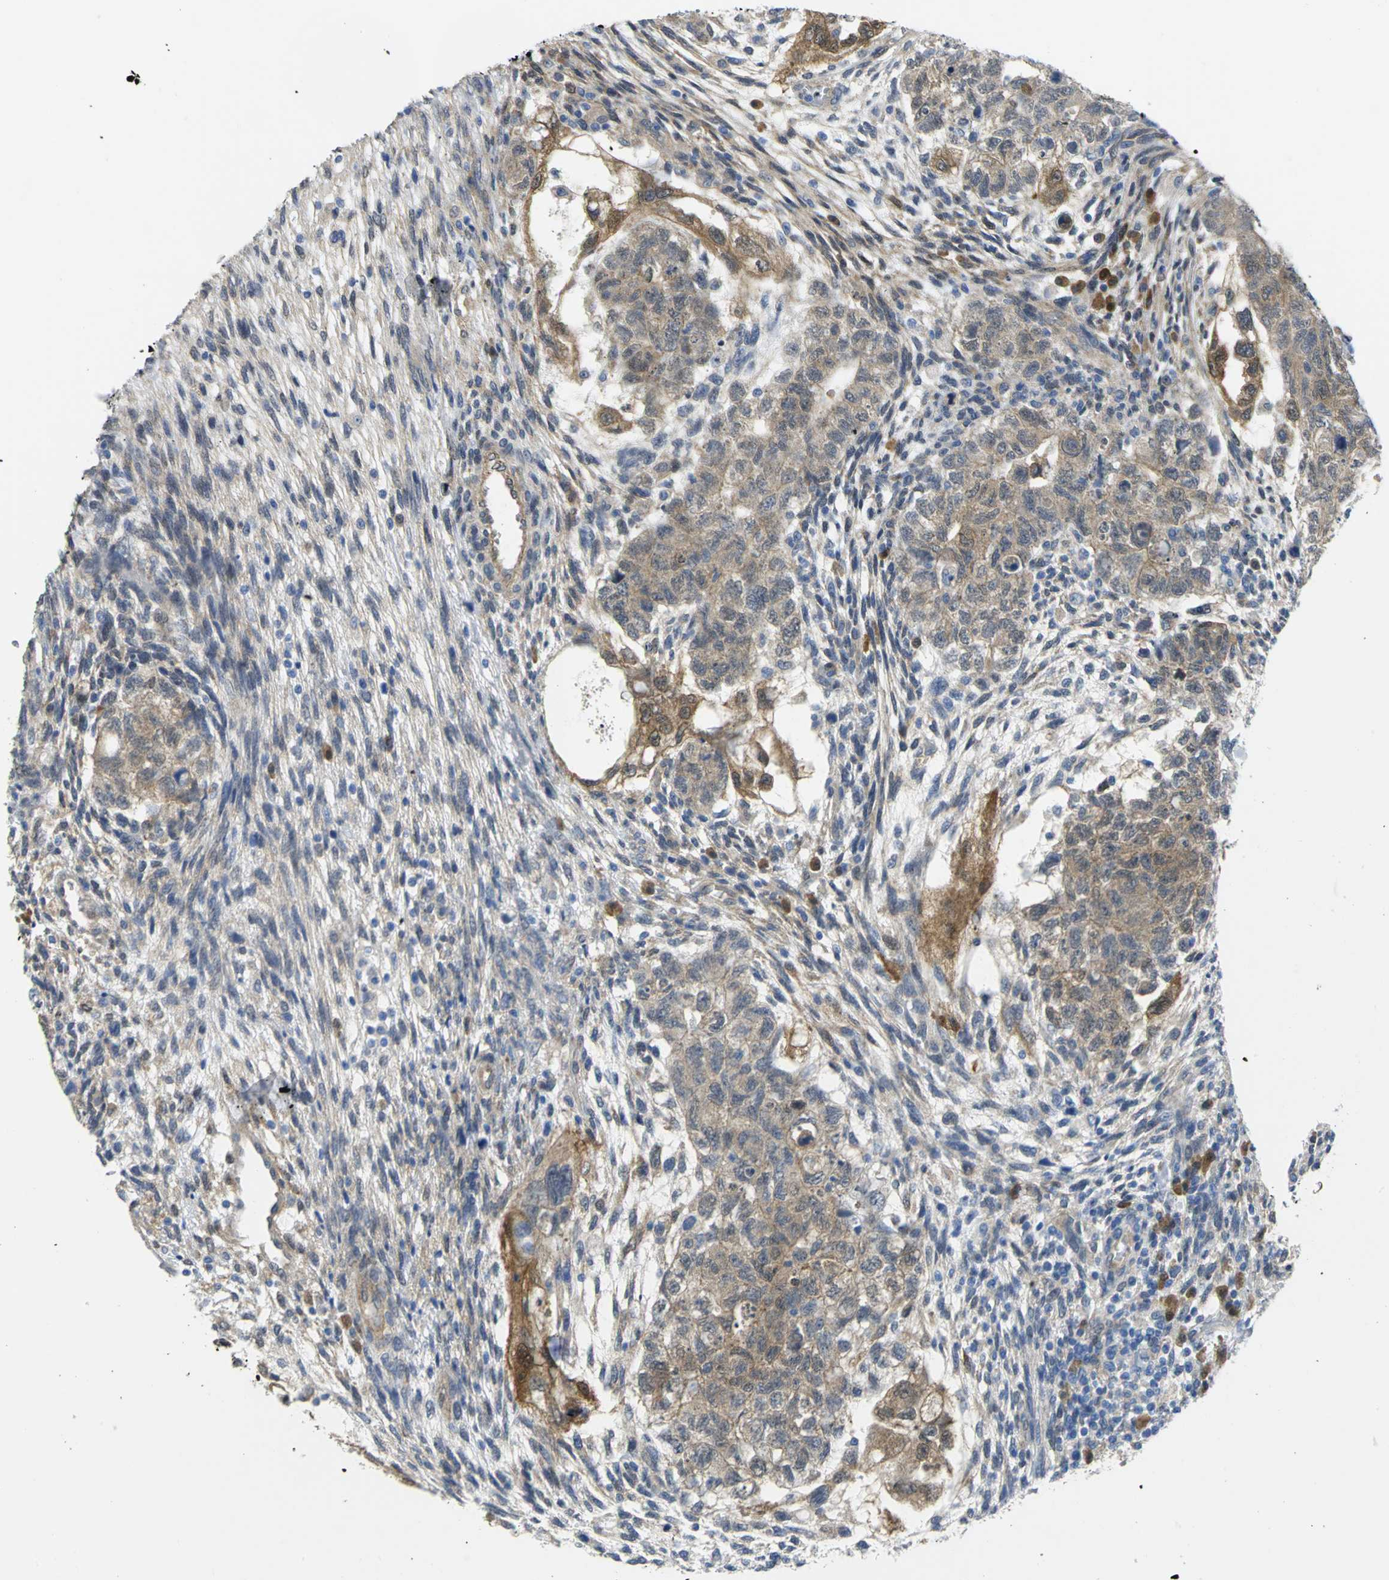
{"staining": {"intensity": "weak", "quantity": ">75%", "location": "cytoplasmic/membranous"}, "tissue": "testis cancer", "cell_type": "Tumor cells", "image_type": "cancer", "snomed": [{"axis": "morphology", "description": "Normal tissue, NOS"}, {"axis": "morphology", "description": "Carcinoma, Embryonal, NOS"}, {"axis": "topography", "description": "Testis"}], "caption": "Embryonal carcinoma (testis) was stained to show a protein in brown. There is low levels of weak cytoplasmic/membranous positivity in about >75% of tumor cells.", "gene": "PGM3", "patient": {"sex": "male", "age": 36}}